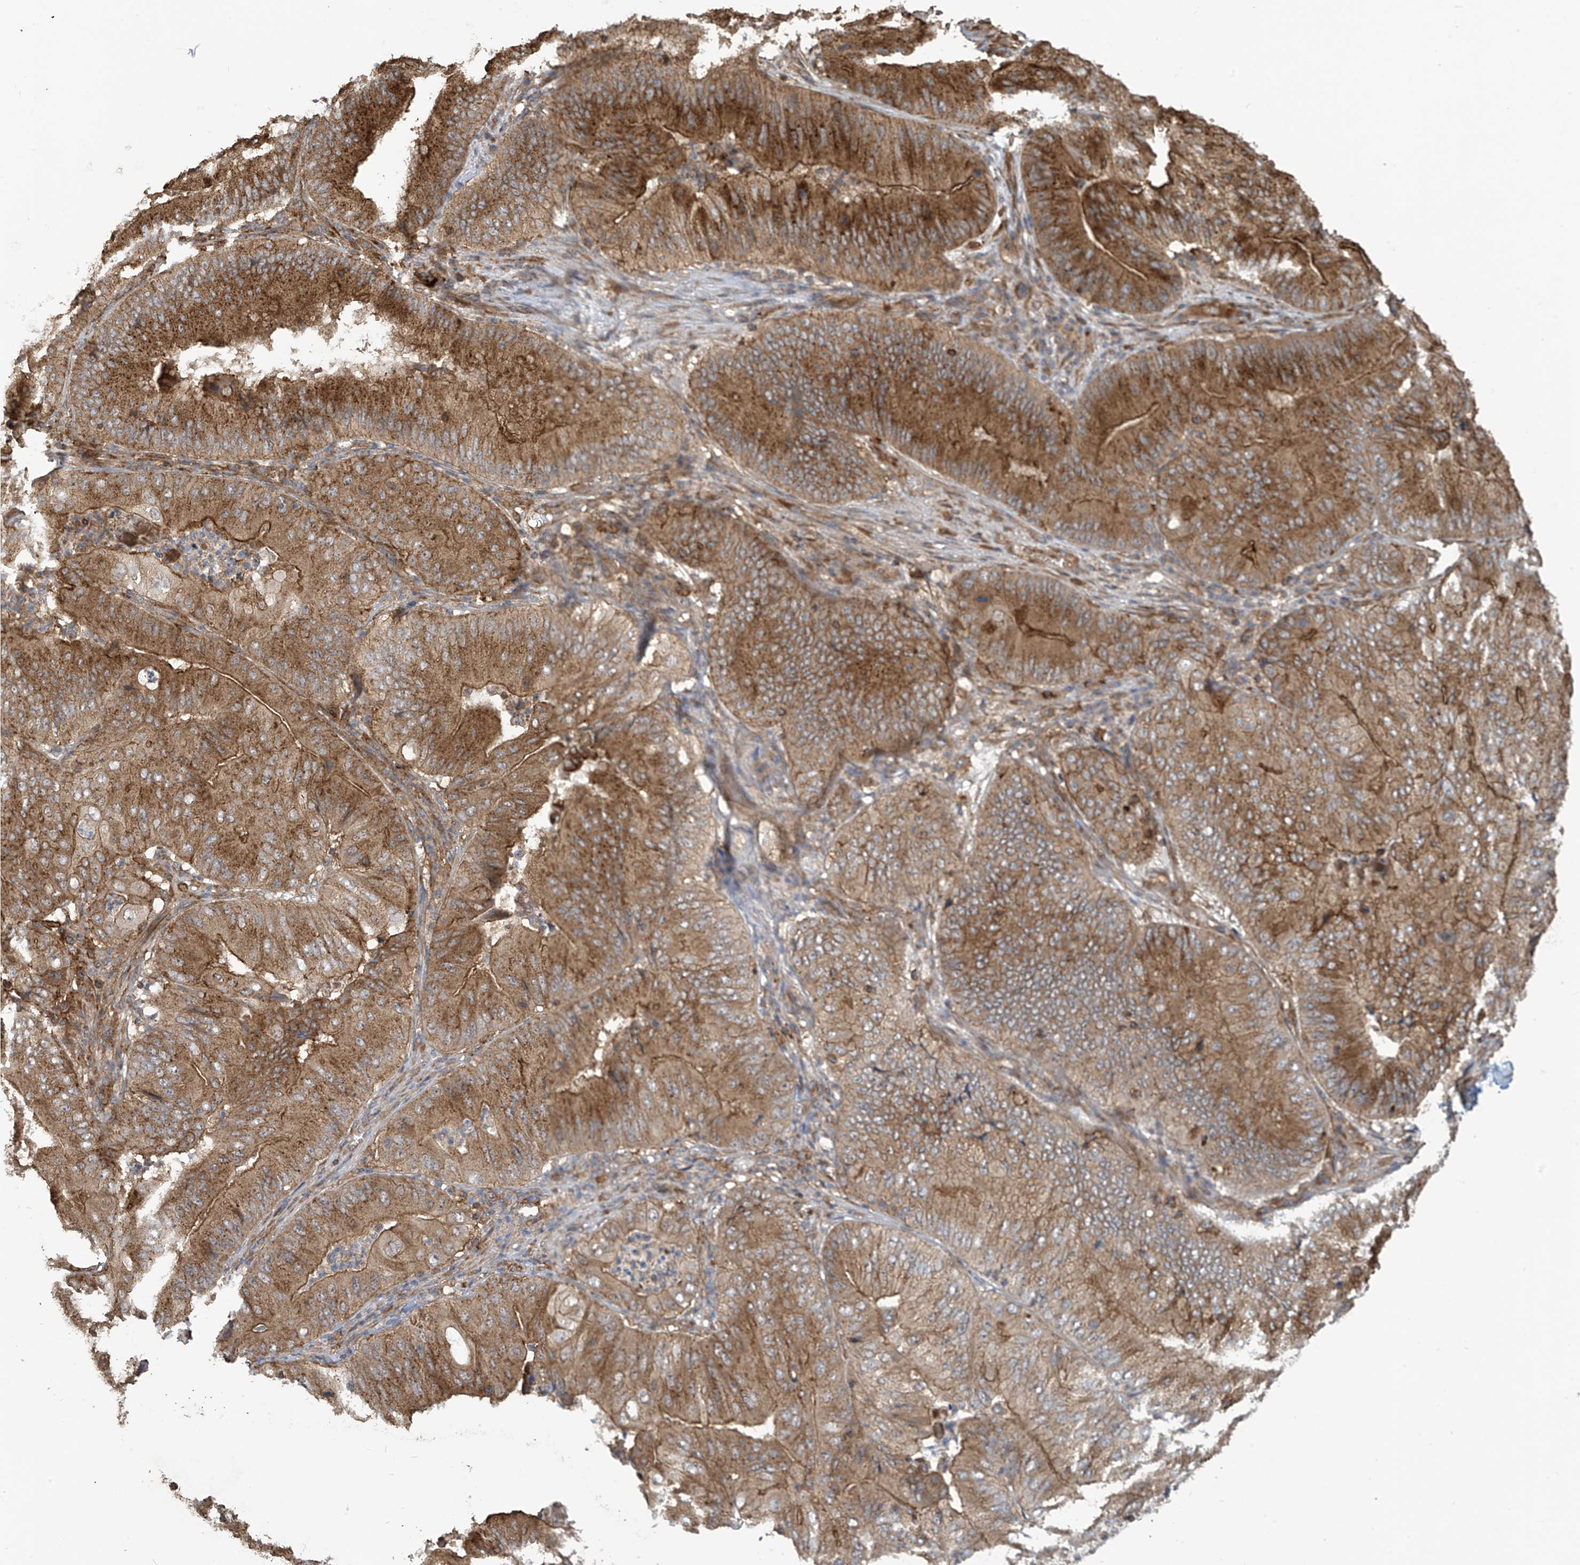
{"staining": {"intensity": "moderate", "quantity": ">75%", "location": "cytoplasmic/membranous"}, "tissue": "pancreatic cancer", "cell_type": "Tumor cells", "image_type": "cancer", "snomed": [{"axis": "morphology", "description": "Adenocarcinoma, NOS"}, {"axis": "topography", "description": "Pancreas"}], "caption": "The micrograph shows a brown stain indicating the presence of a protein in the cytoplasmic/membranous of tumor cells in pancreatic cancer (adenocarcinoma). Nuclei are stained in blue.", "gene": "COX10", "patient": {"sex": "female", "age": 77}}